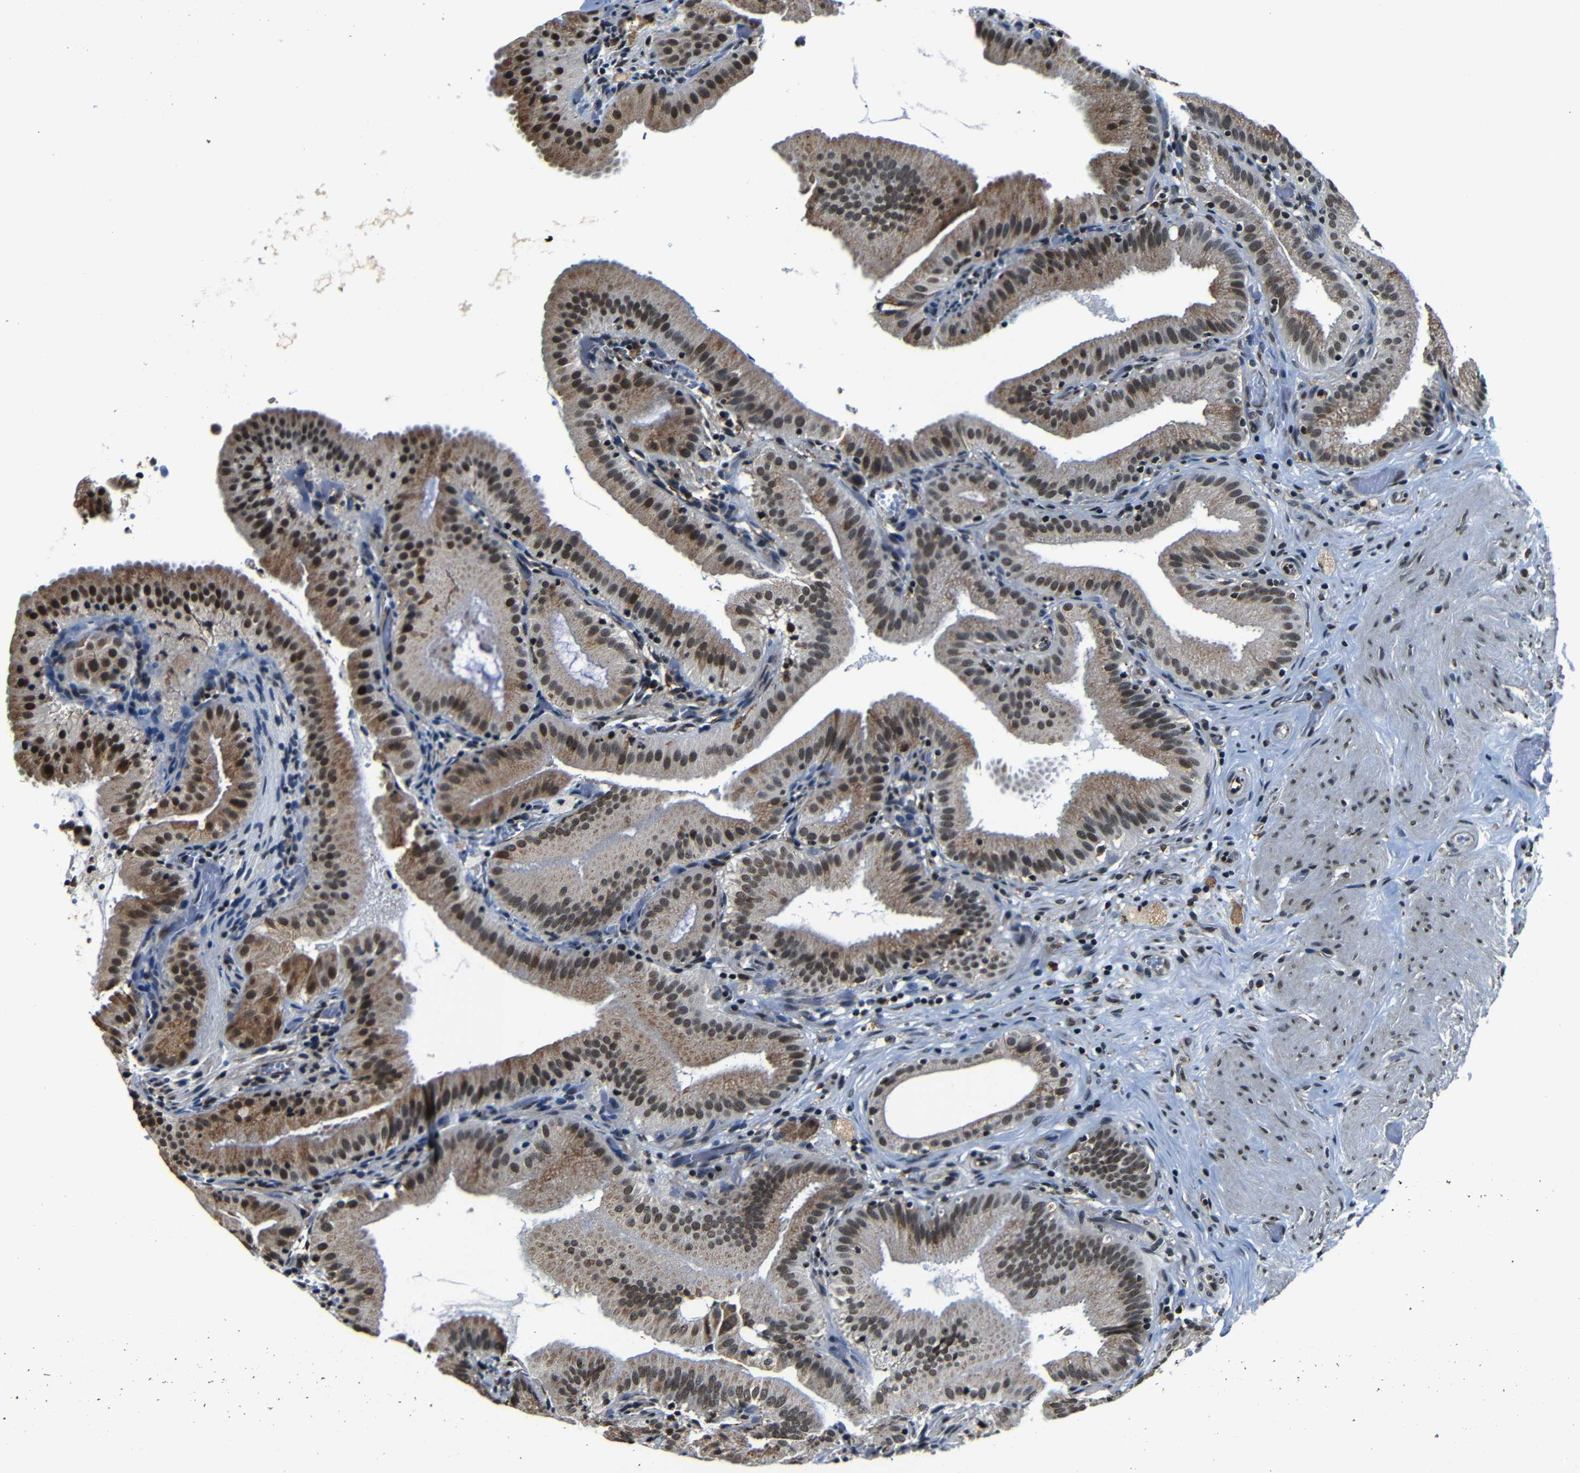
{"staining": {"intensity": "strong", "quantity": ">75%", "location": "cytoplasmic/membranous,nuclear"}, "tissue": "gallbladder", "cell_type": "Glandular cells", "image_type": "normal", "snomed": [{"axis": "morphology", "description": "Normal tissue, NOS"}, {"axis": "topography", "description": "Gallbladder"}], "caption": "The image shows staining of normal gallbladder, revealing strong cytoplasmic/membranous,nuclear protein staining (brown color) within glandular cells. The staining was performed using DAB (3,3'-diaminobenzidine), with brown indicating positive protein expression. Nuclei are stained blue with hematoxylin.", "gene": "NCBP3", "patient": {"sex": "male", "age": 54}}